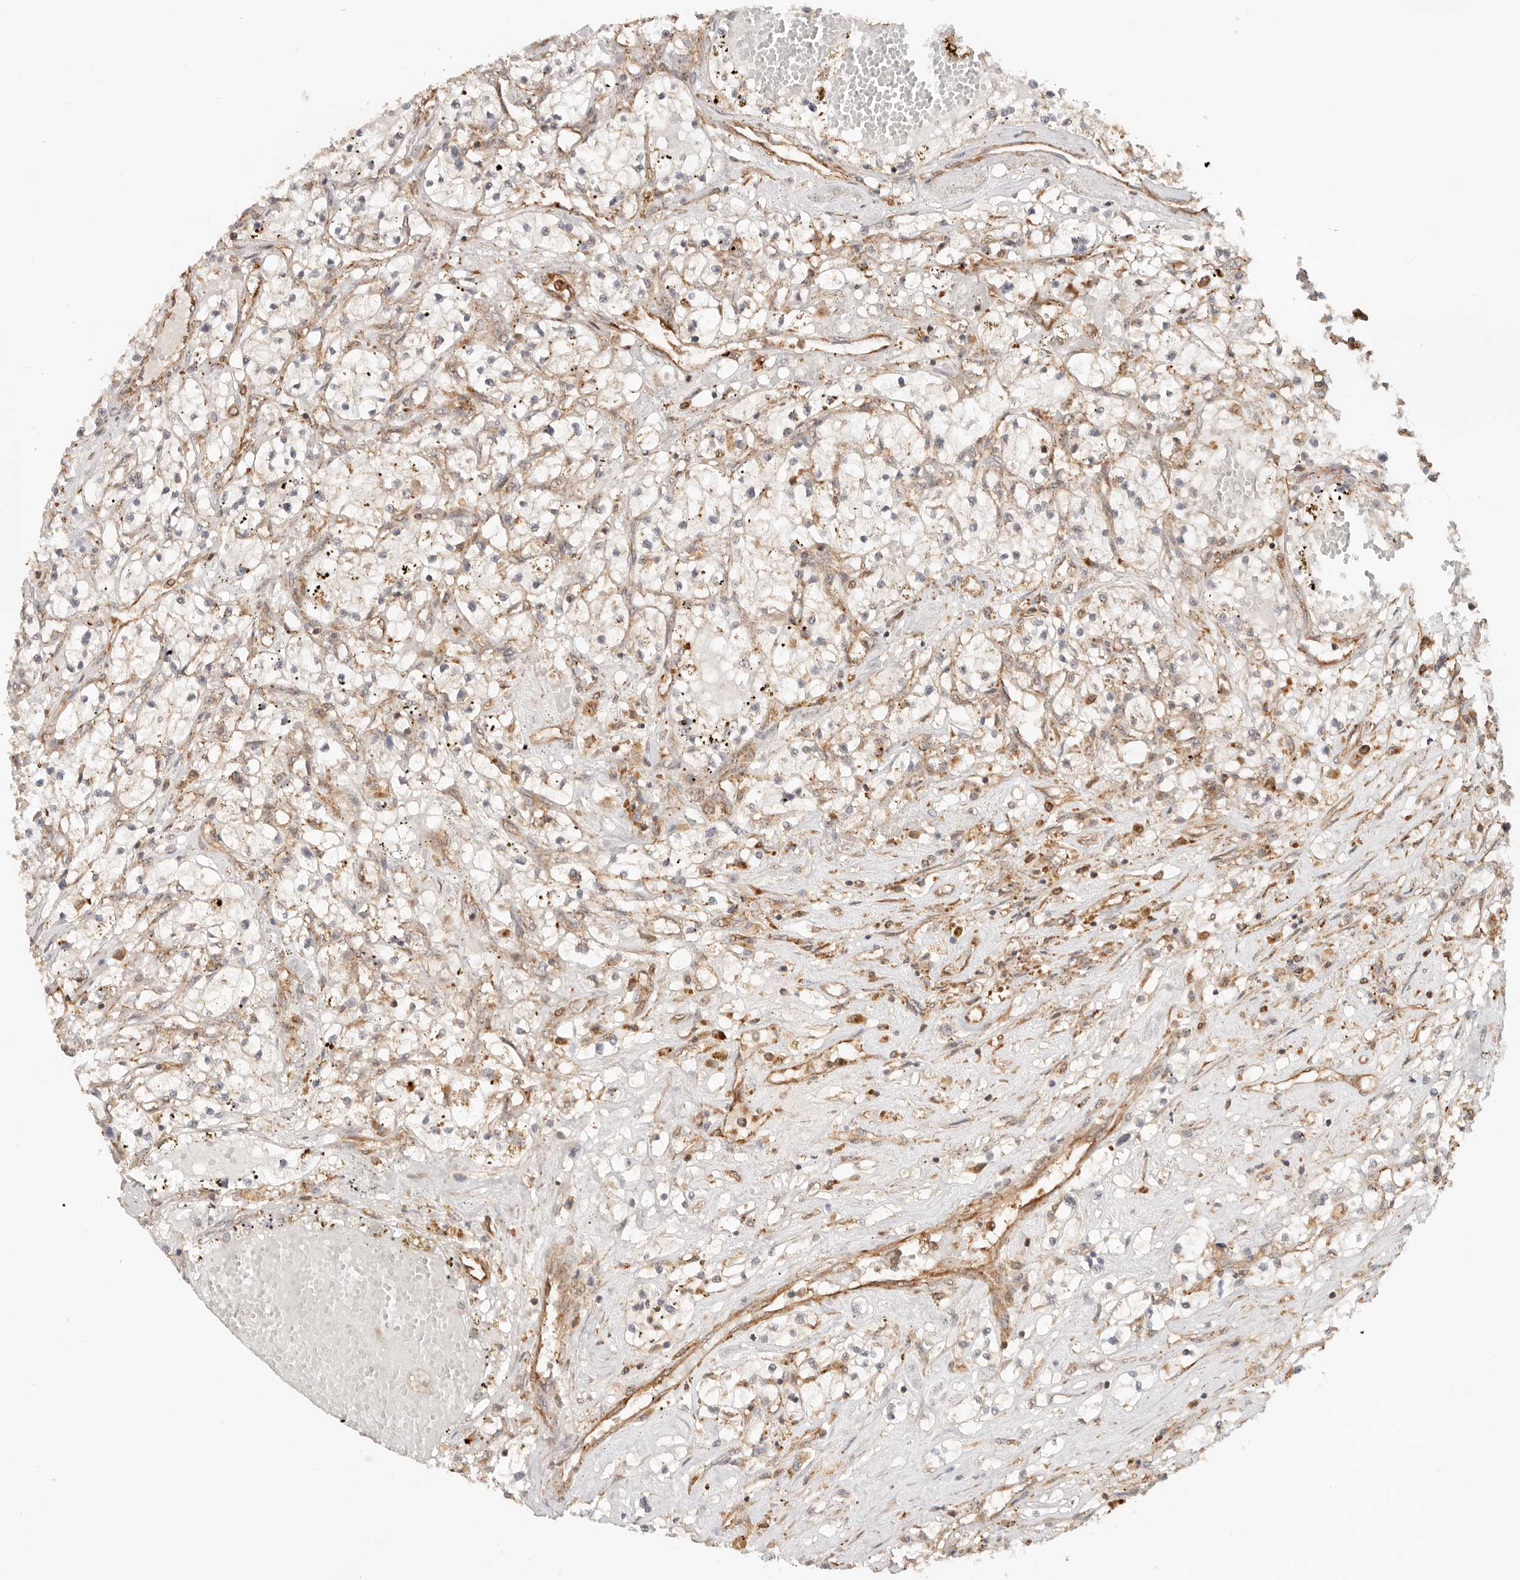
{"staining": {"intensity": "moderate", "quantity": "<25%", "location": "cytoplasmic/membranous"}, "tissue": "renal cancer", "cell_type": "Tumor cells", "image_type": "cancer", "snomed": [{"axis": "morphology", "description": "Normal tissue, NOS"}, {"axis": "morphology", "description": "Adenocarcinoma, NOS"}, {"axis": "topography", "description": "Kidney"}], "caption": "Adenocarcinoma (renal) tissue displays moderate cytoplasmic/membranous staining in about <25% of tumor cells (IHC, brightfield microscopy, high magnification).", "gene": "HEXD", "patient": {"sex": "male", "age": 68}}